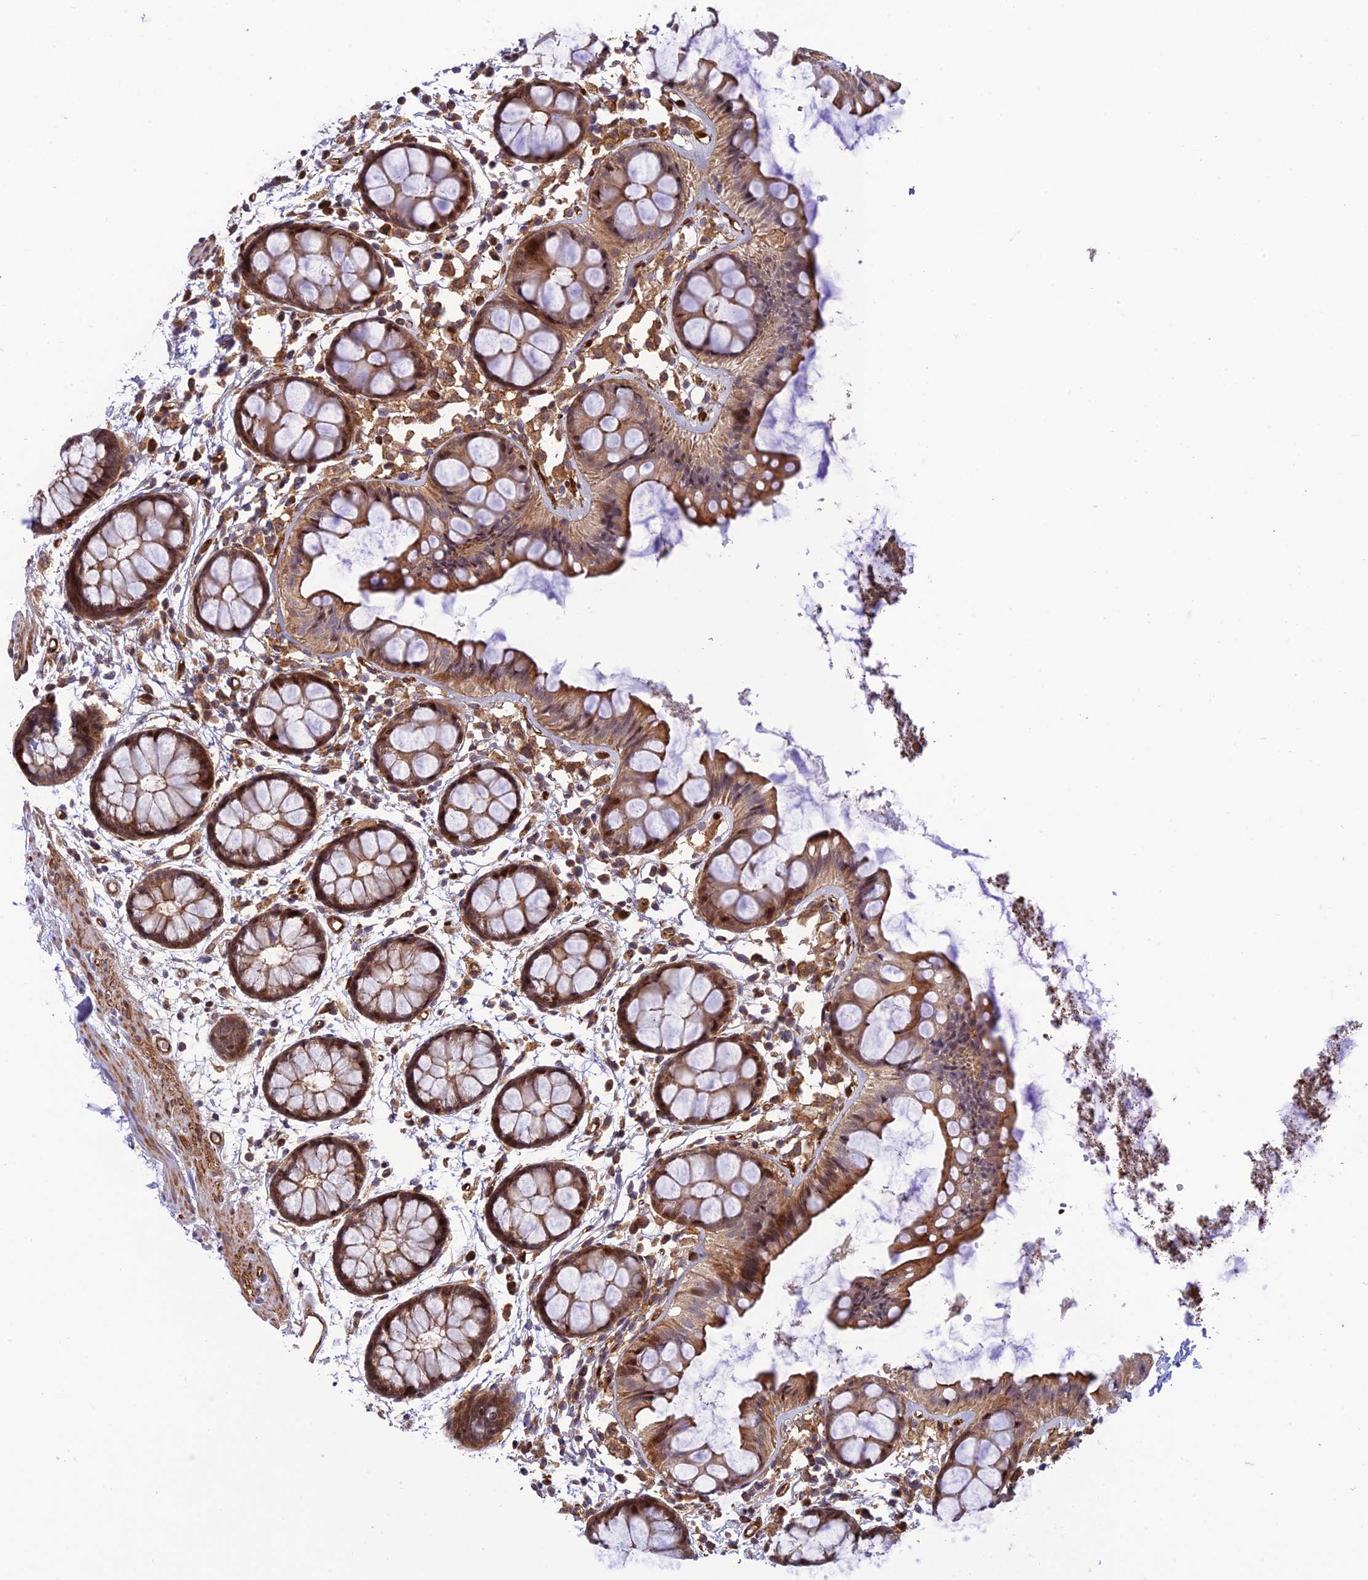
{"staining": {"intensity": "moderate", "quantity": ">75%", "location": "cytoplasmic/membranous,nuclear"}, "tissue": "rectum", "cell_type": "Glandular cells", "image_type": "normal", "snomed": [{"axis": "morphology", "description": "Normal tissue, NOS"}, {"axis": "topography", "description": "Rectum"}], "caption": "IHC staining of benign rectum, which shows medium levels of moderate cytoplasmic/membranous,nuclear staining in approximately >75% of glandular cells indicating moderate cytoplasmic/membranous,nuclear protein positivity. The staining was performed using DAB (brown) for protein detection and nuclei were counterstained in hematoxylin (blue).", "gene": "ZNF584", "patient": {"sex": "female", "age": 66}}